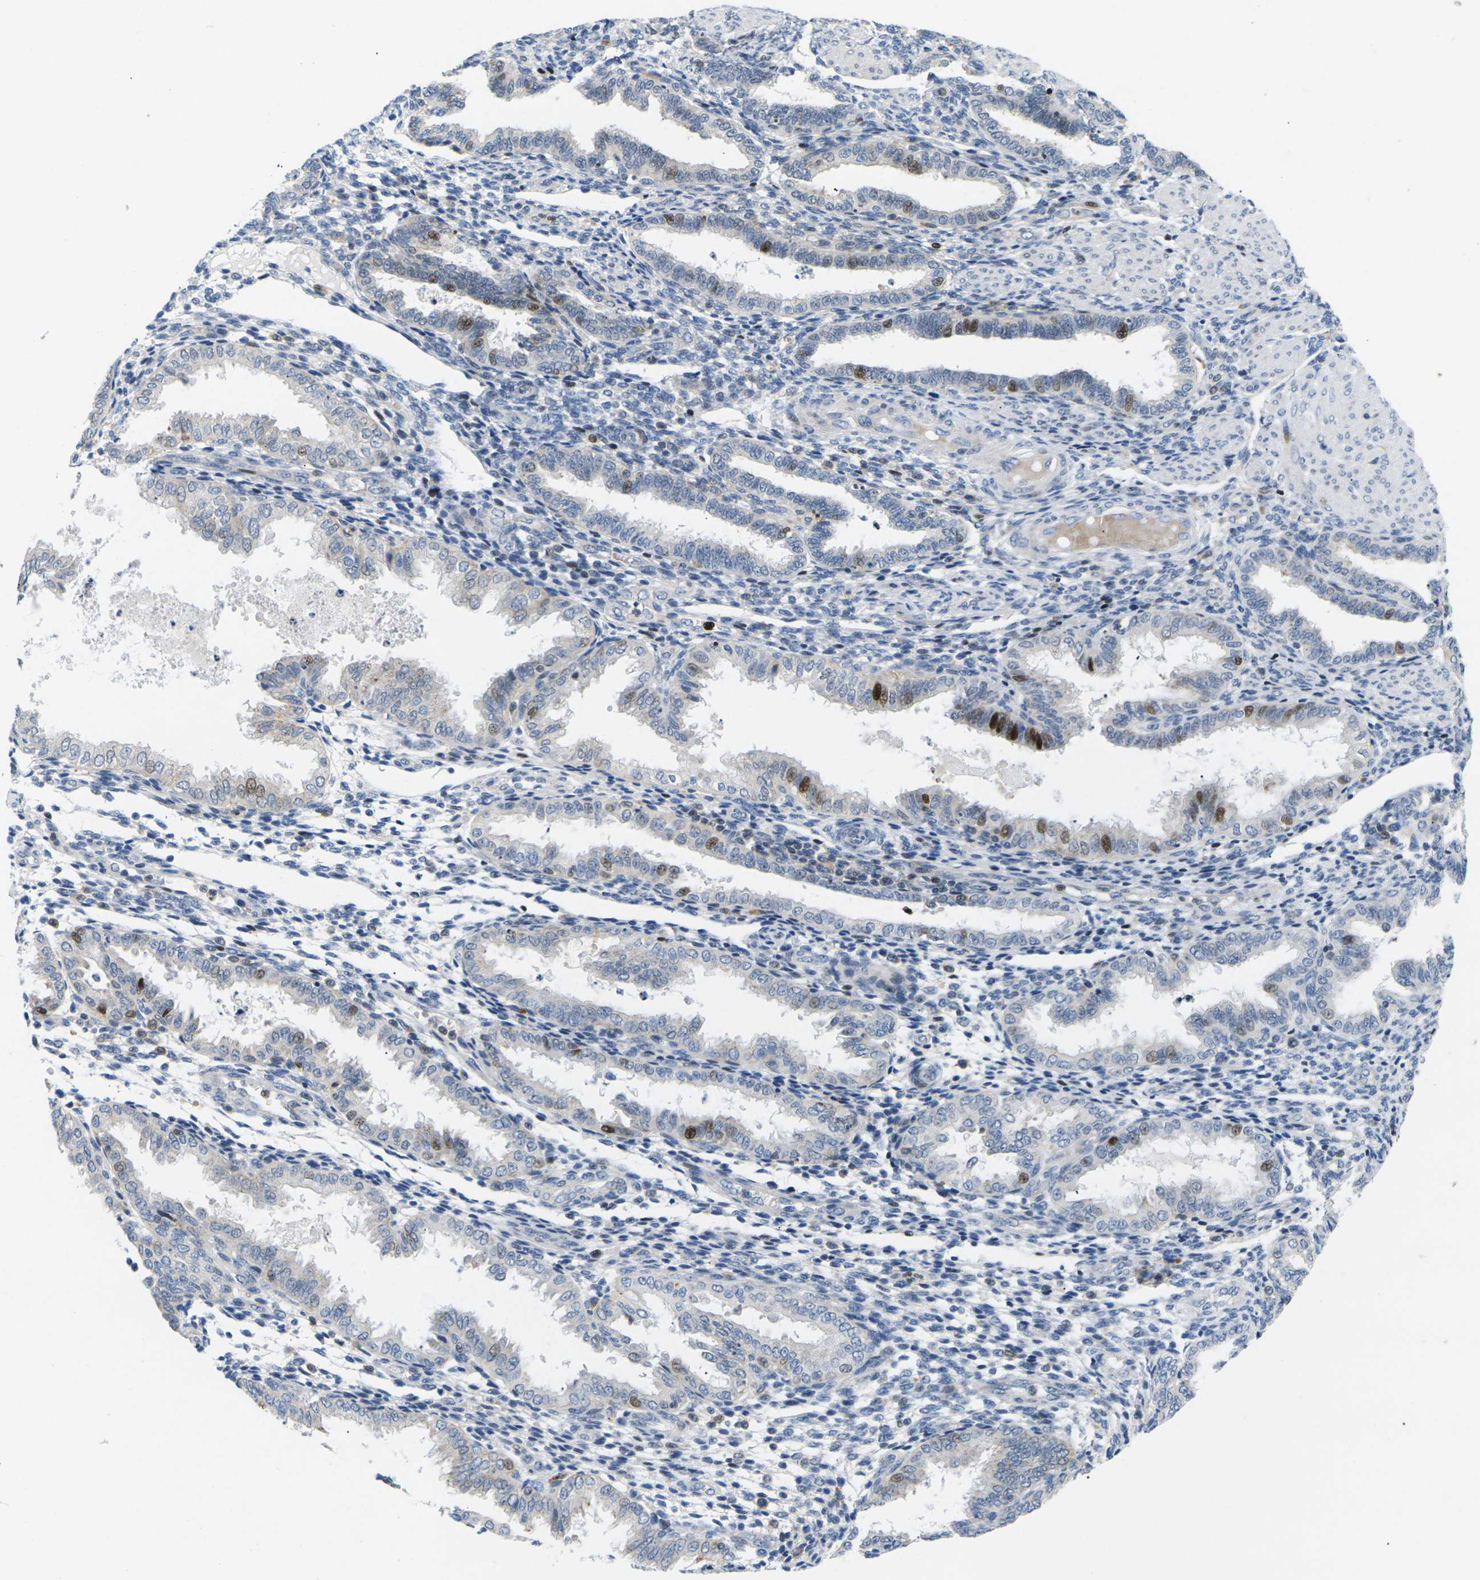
{"staining": {"intensity": "moderate", "quantity": "<25%", "location": "cytoplasmic/membranous,nuclear"}, "tissue": "endometrium", "cell_type": "Cells in endometrial stroma", "image_type": "normal", "snomed": [{"axis": "morphology", "description": "Normal tissue, NOS"}, {"axis": "topography", "description": "Endometrium"}], "caption": "Normal endometrium demonstrates moderate cytoplasmic/membranous,nuclear positivity in approximately <25% of cells in endometrial stroma, visualized by immunohistochemistry. The protein is stained brown, and the nuclei are stained in blue (DAB (3,3'-diaminobenzidine) IHC with brightfield microscopy, high magnification).", "gene": "RPS6KA3", "patient": {"sex": "female", "age": 33}}